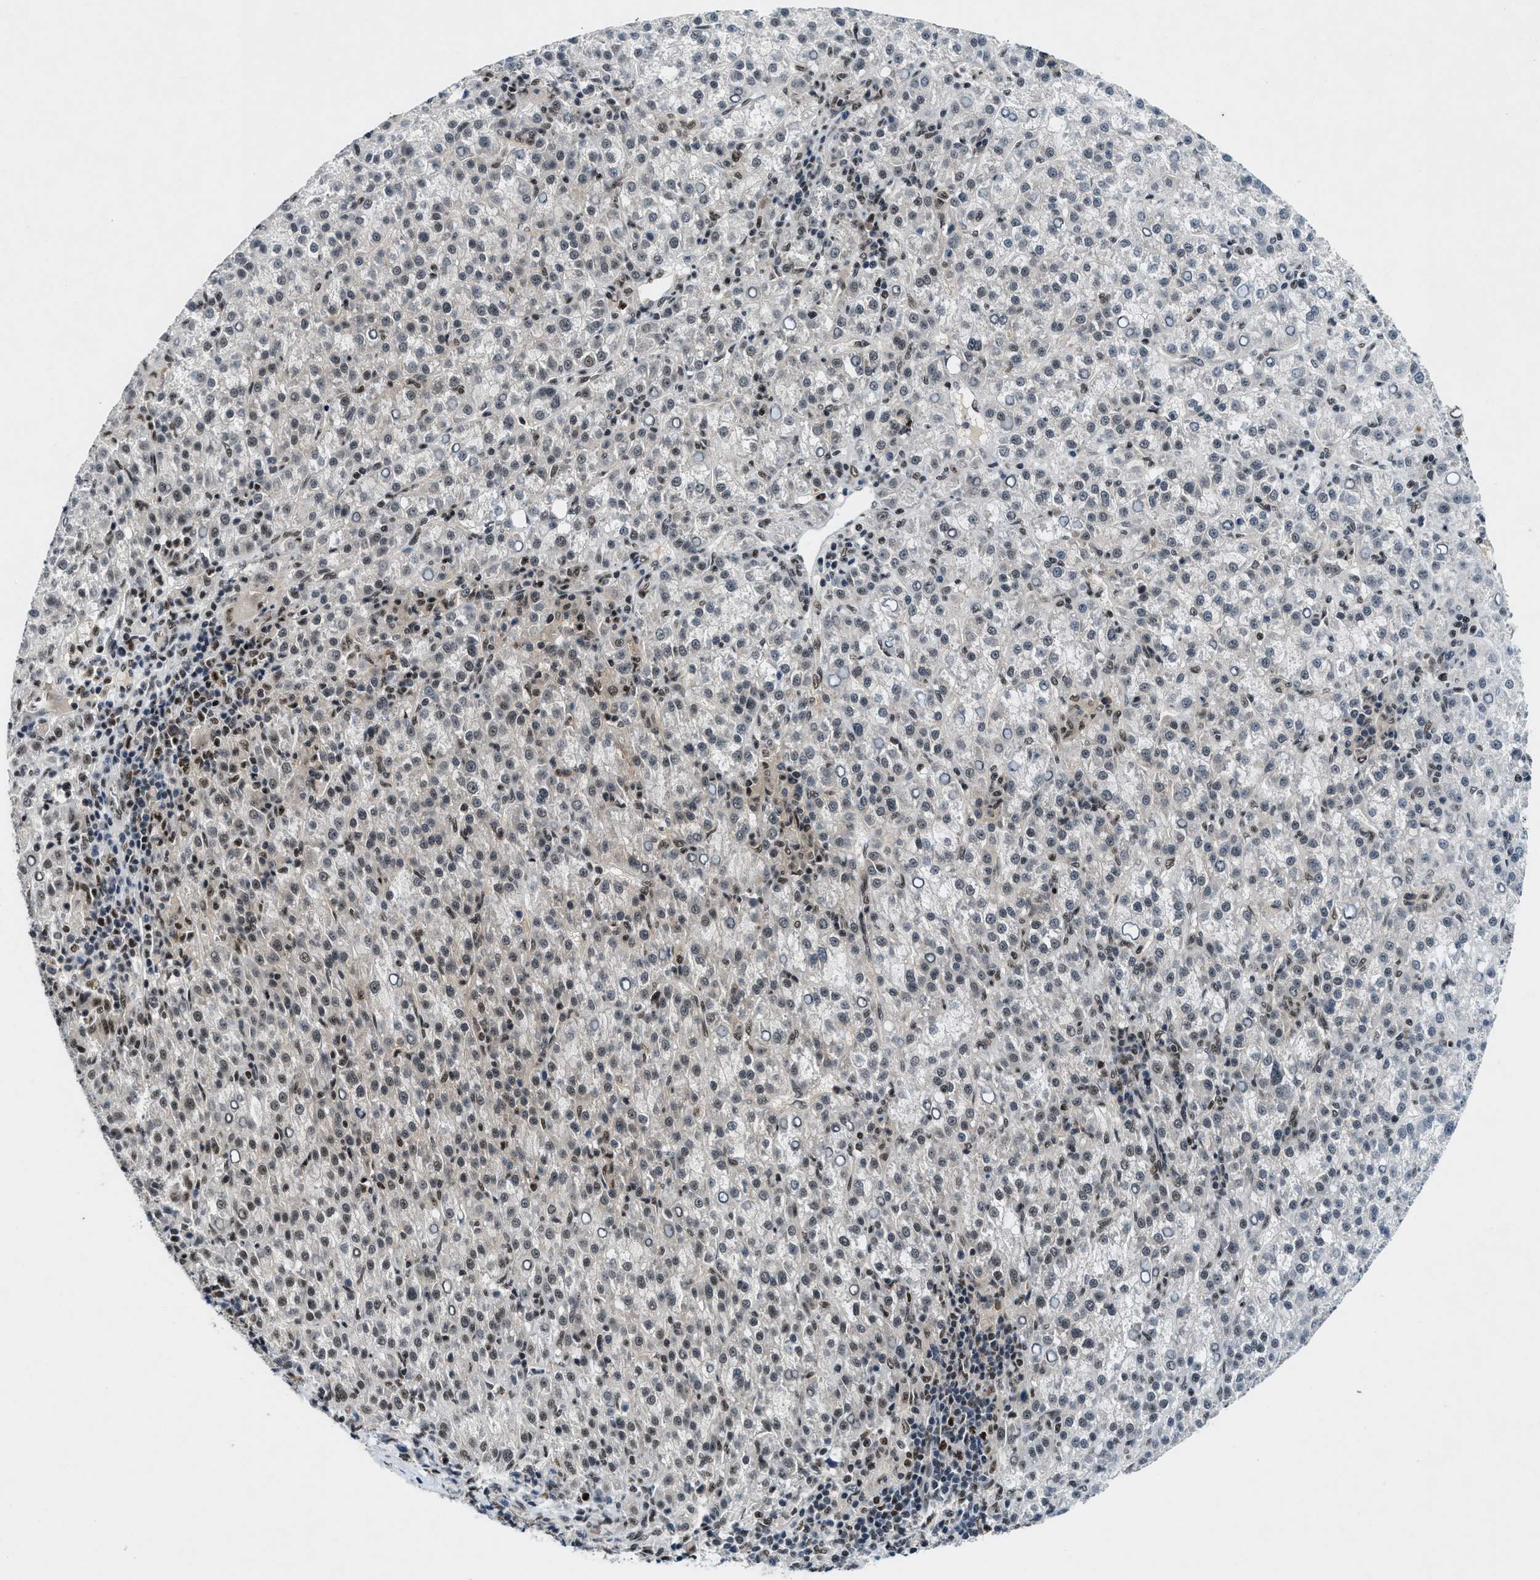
{"staining": {"intensity": "moderate", "quantity": "25%-75%", "location": "nuclear"}, "tissue": "liver cancer", "cell_type": "Tumor cells", "image_type": "cancer", "snomed": [{"axis": "morphology", "description": "Carcinoma, Hepatocellular, NOS"}, {"axis": "topography", "description": "Liver"}], "caption": "IHC staining of liver hepatocellular carcinoma, which shows medium levels of moderate nuclear expression in about 25%-75% of tumor cells indicating moderate nuclear protein staining. The staining was performed using DAB (3,3'-diaminobenzidine) (brown) for protein detection and nuclei were counterstained in hematoxylin (blue).", "gene": "NCOA1", "patient": {"sex": "female", "age": 58}}